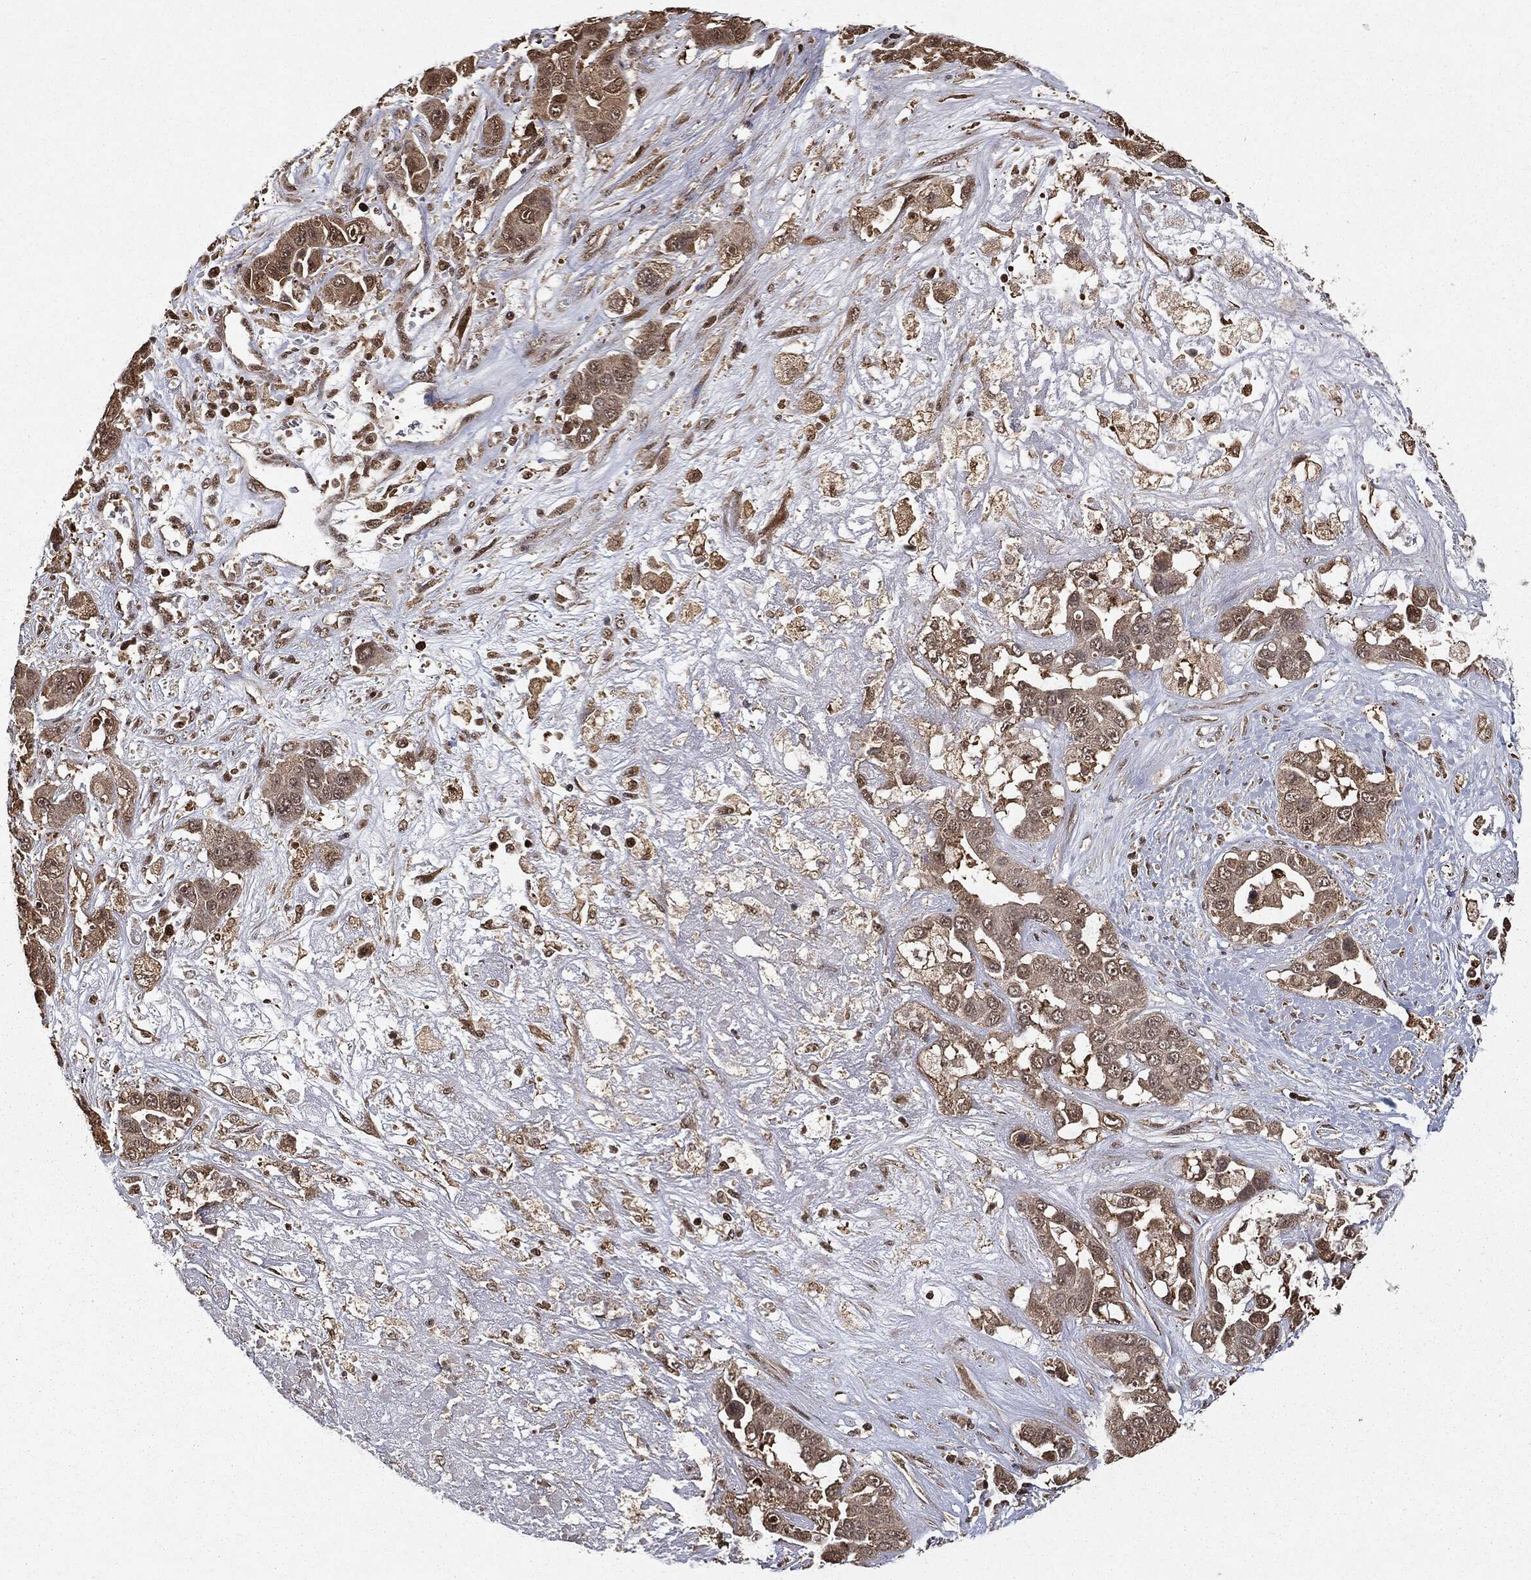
{"staining": {"intensity": "weak", "quantity": ">75%", "location": "cytoplasmic/membranous"}, "tissue": "liver cancer", "cell_type": "Tumor cells", "image_type": "cancer", "snomed": [{"axis": "morphology", "description": "Cholangiocarcinoma"}, {"axis": "topography", "description": "Liver"}], "caption": "A photomicrograph of liver cancer (cholangiocarcinoma) stained for a protein demonstrates weak cytoplasmic/membranous brown staining in tumor cells.", "gene": "ZNHIT6", "patient": {"sex": "female", "age": 52}}